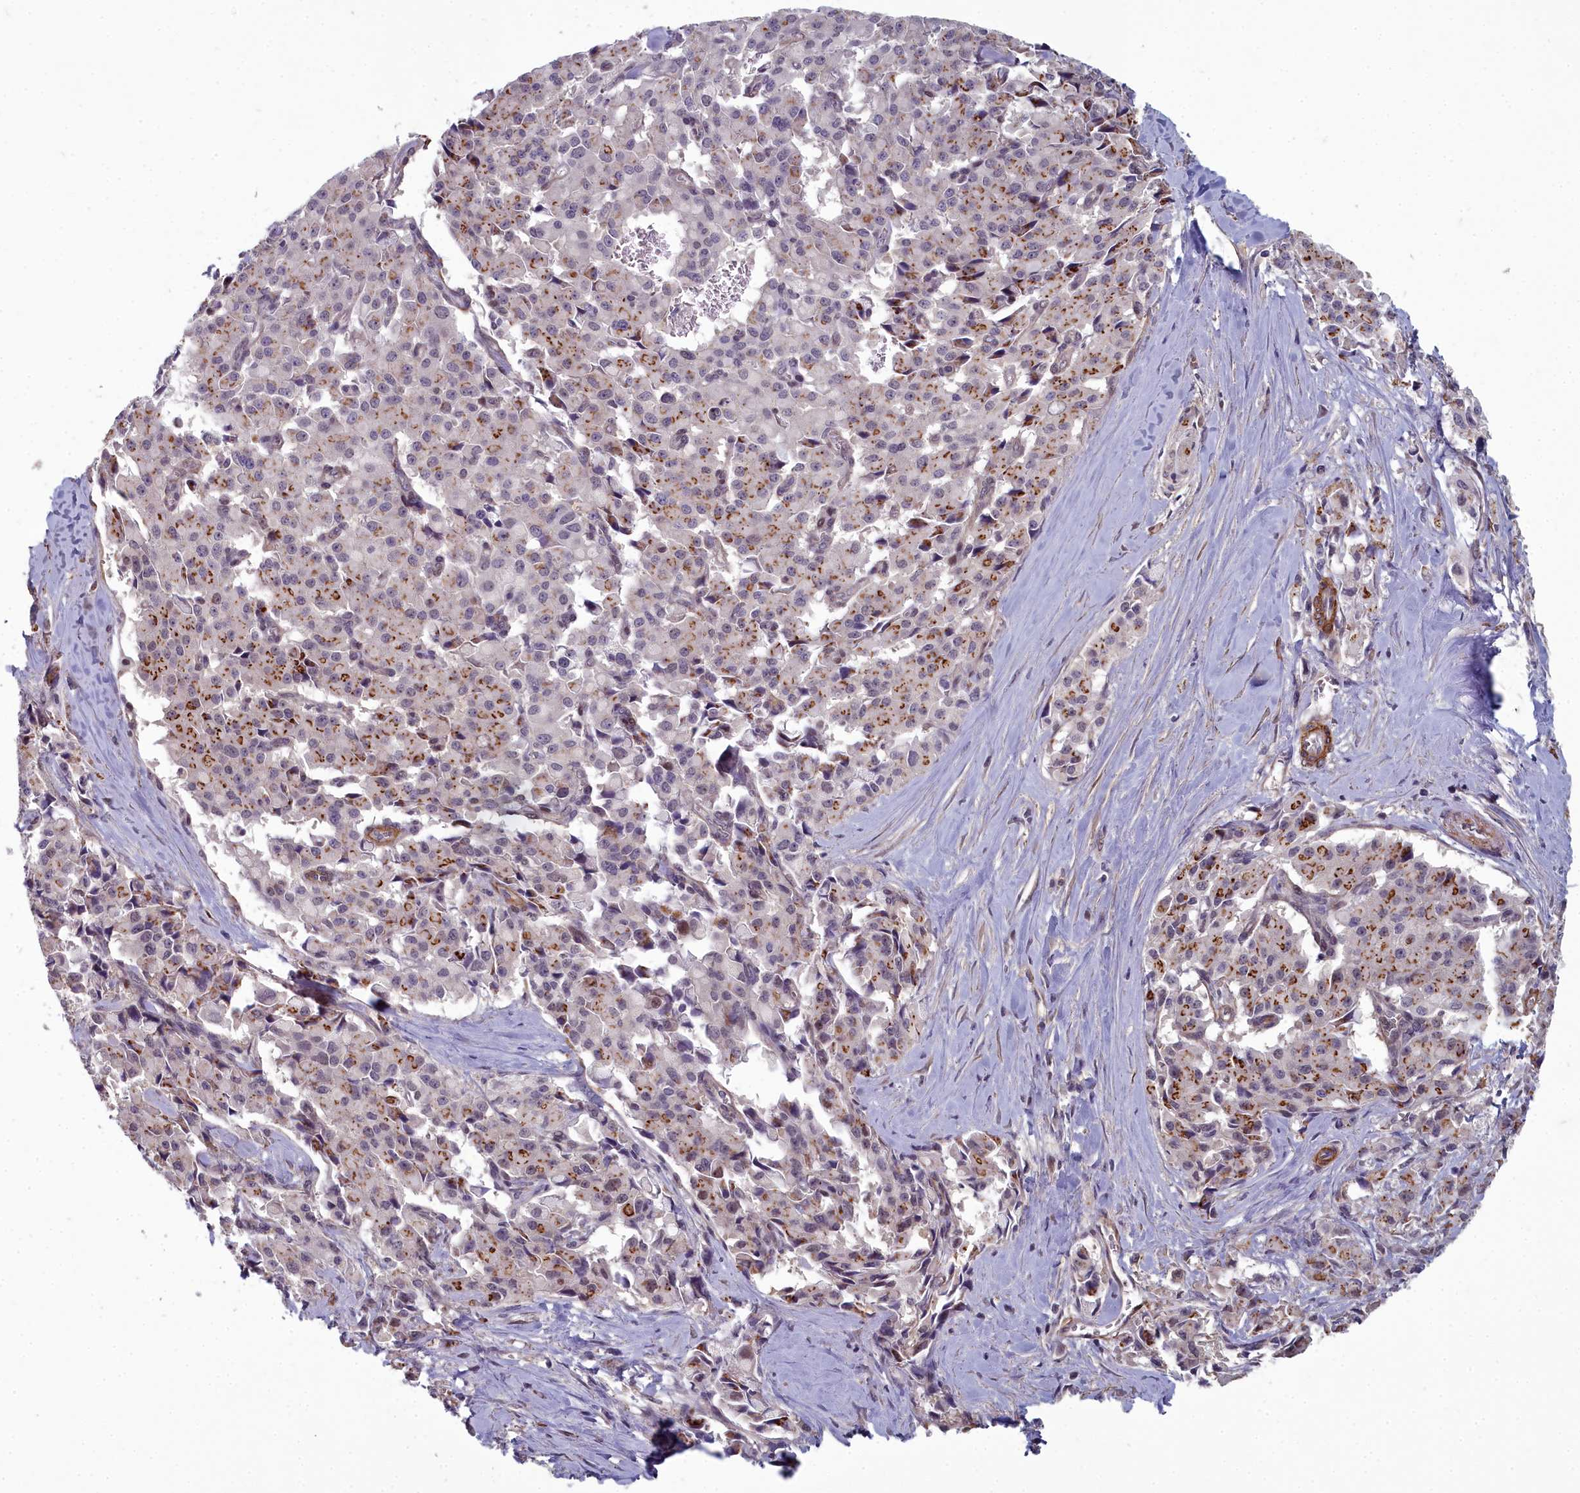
{"staining": {"intensity": "moderate", "quantity": "25%-75%", "location": "cytoplasmic/membranous"}, "tissue": "pancreatic cancer", "cell_type": "Tumor cells", "image_type": "cancer", "snomed": [{"axis": "morphology", "description": "Adenocarcinoma, NOS"}, {"axis": "topography", "description": "Pancreas"}], "caption": "Protein analysis of pancreatic adenocarcinoma tissue exhibits moderate cytoplasmic/membranous staining in approximately 25%-75% of tumor cells.", "gene": "ZNF626", "patient": {"sex": "male", "age": 65}}